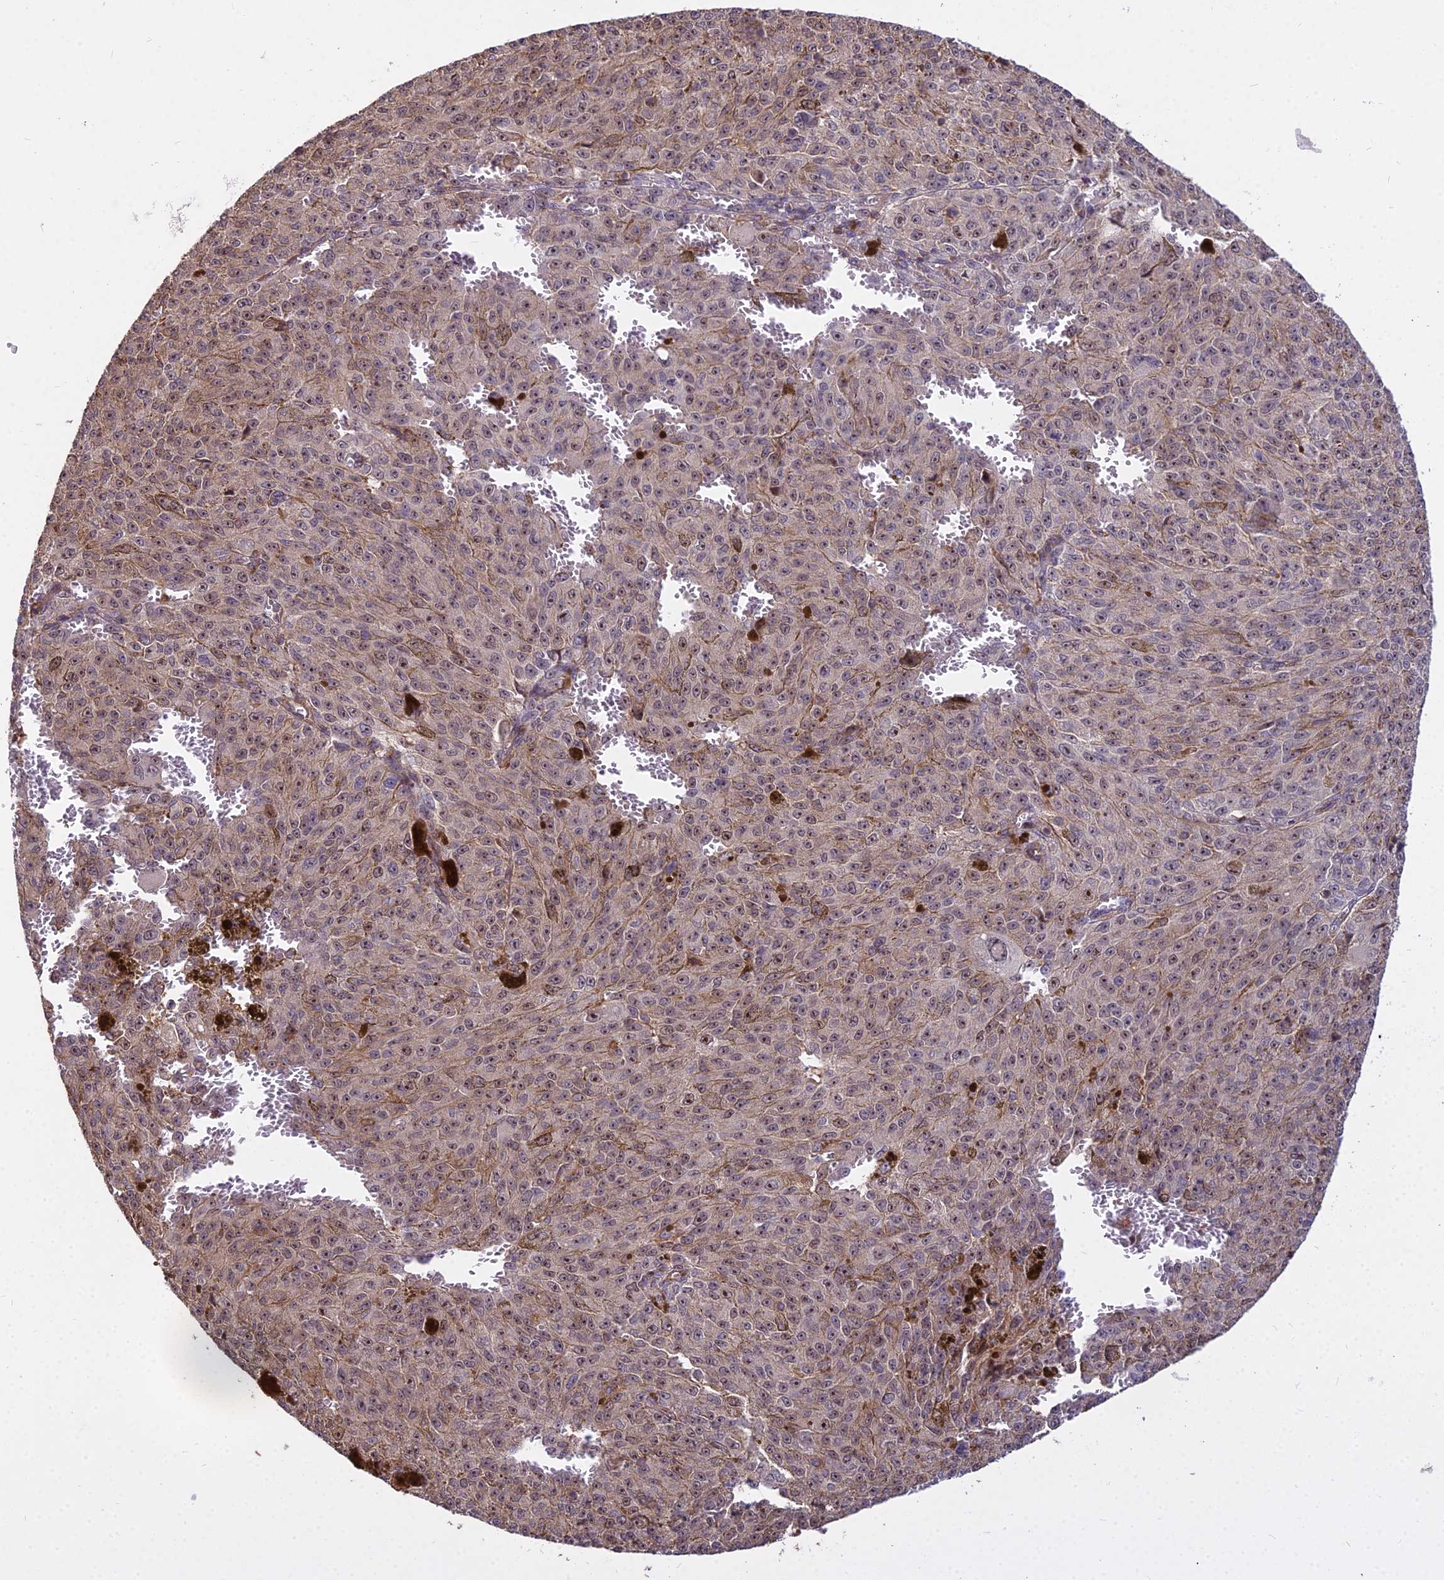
{"staining": {"intensity": "moderate", "quantity": "<25%", "location": "nuclear"}, "tissue": "melanoma", "cell_type": "Tumor cells", "image_type": "cancer", "snomed": [{"axis": "morphology", "description": "Malignant melanoma, NOS"}, {"axis": "topography", "description": "Skin"}], "caption": "Human melanoma stained for a protein (brown) demonstrates moderate nuclear positive positivity in about <25% of tumor cells.", "gene": "TCEA3", "patient": {"sex": "female", "age": 52}}